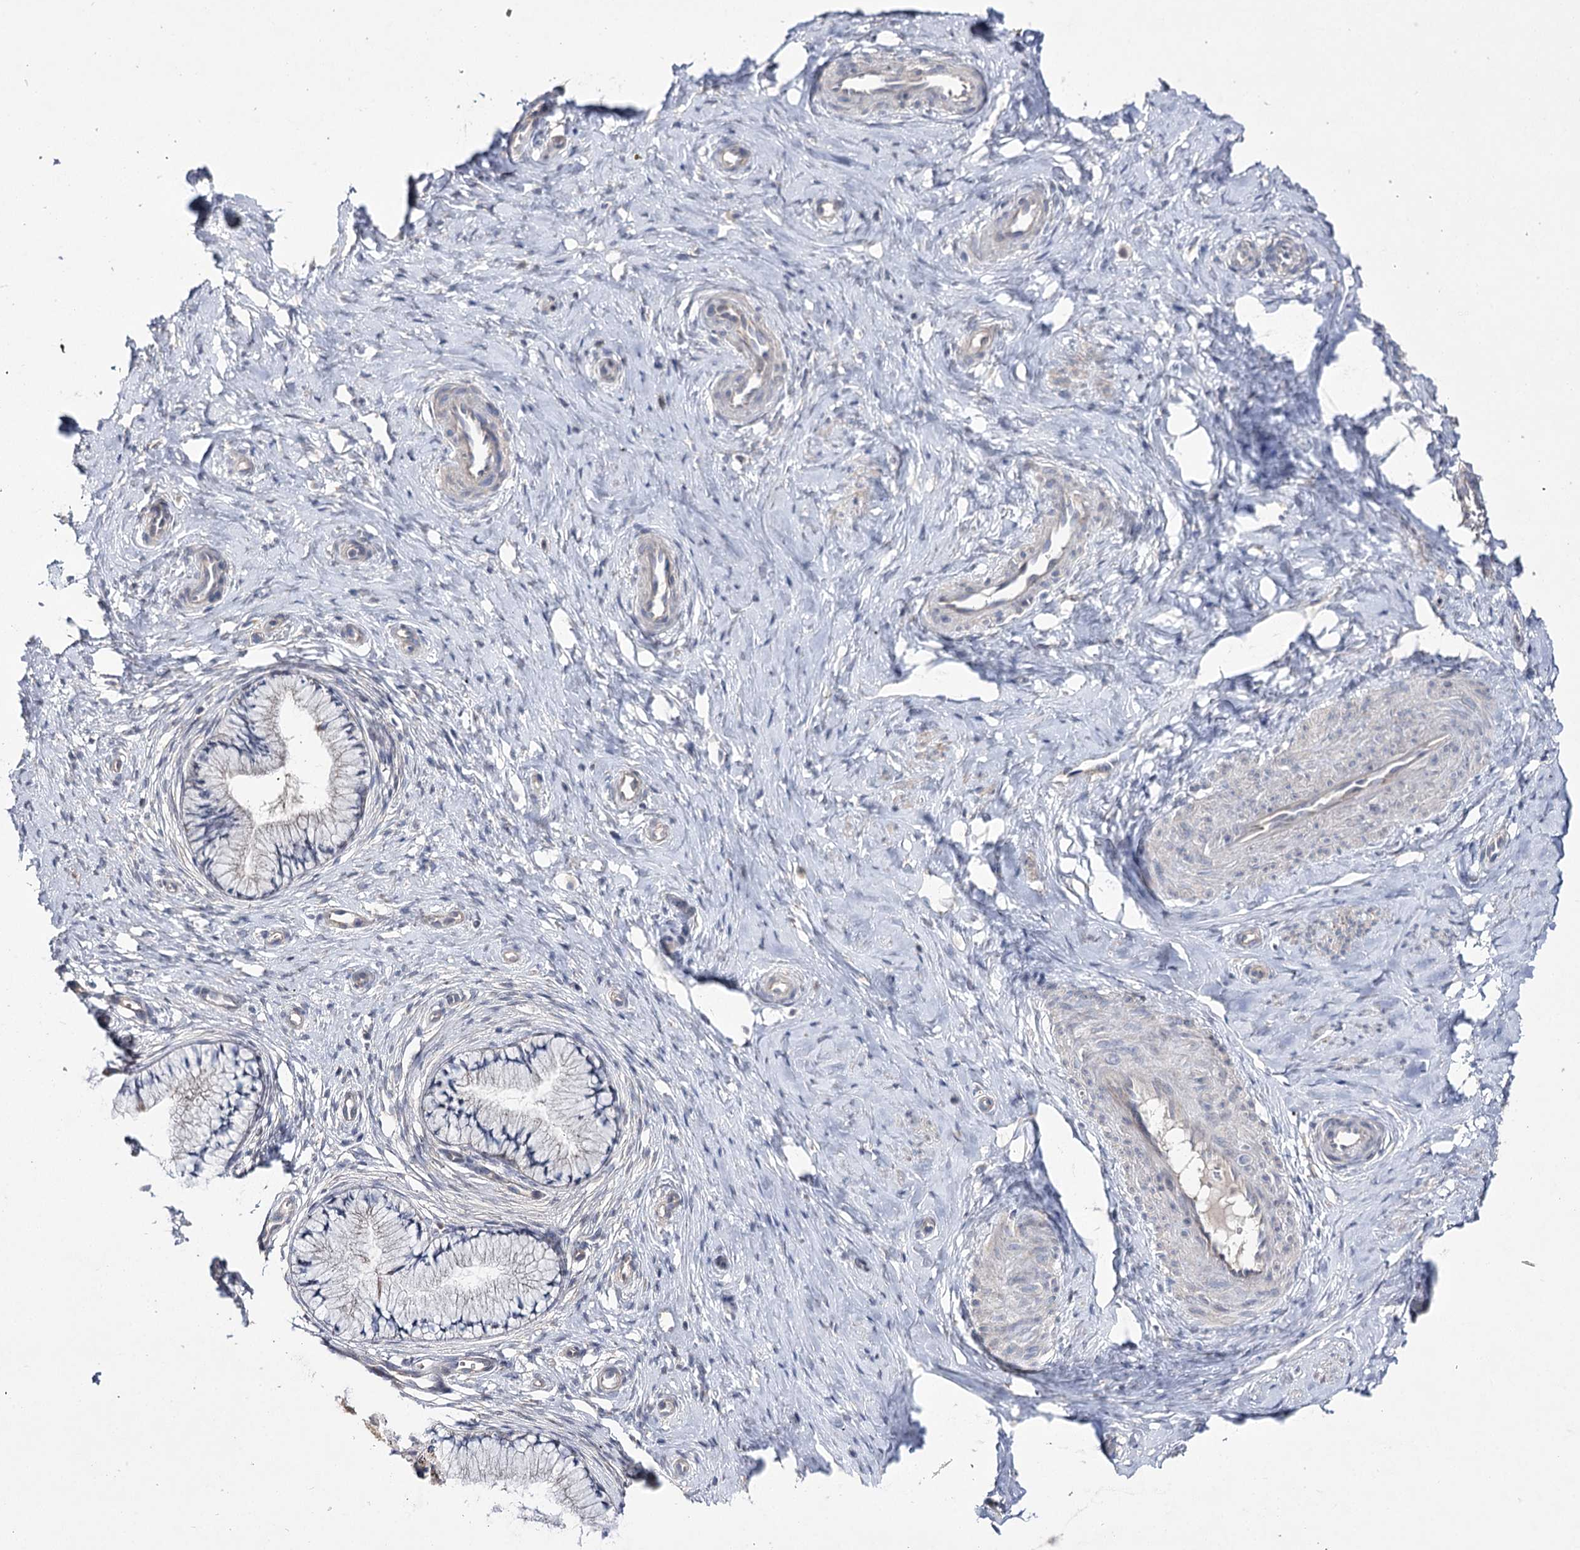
{"staining": {"intensity": "negative", "quantity": "none", "location": "none"}, "tissue": "cervix", "cell_type": "Glandular cells", "image_type": "normal", "snomed": [{"axis": "morphology", "description": "Normal tissue, NOS"}, {"axis": "topography", "description": "Cervix"}], "caption": "Glandular cells show no significant positivity in benign cervix. (DAB immunohistochemistry, high magnification).", "gene": "AURKC", "patient": {"sex": "female", "age": 36}}